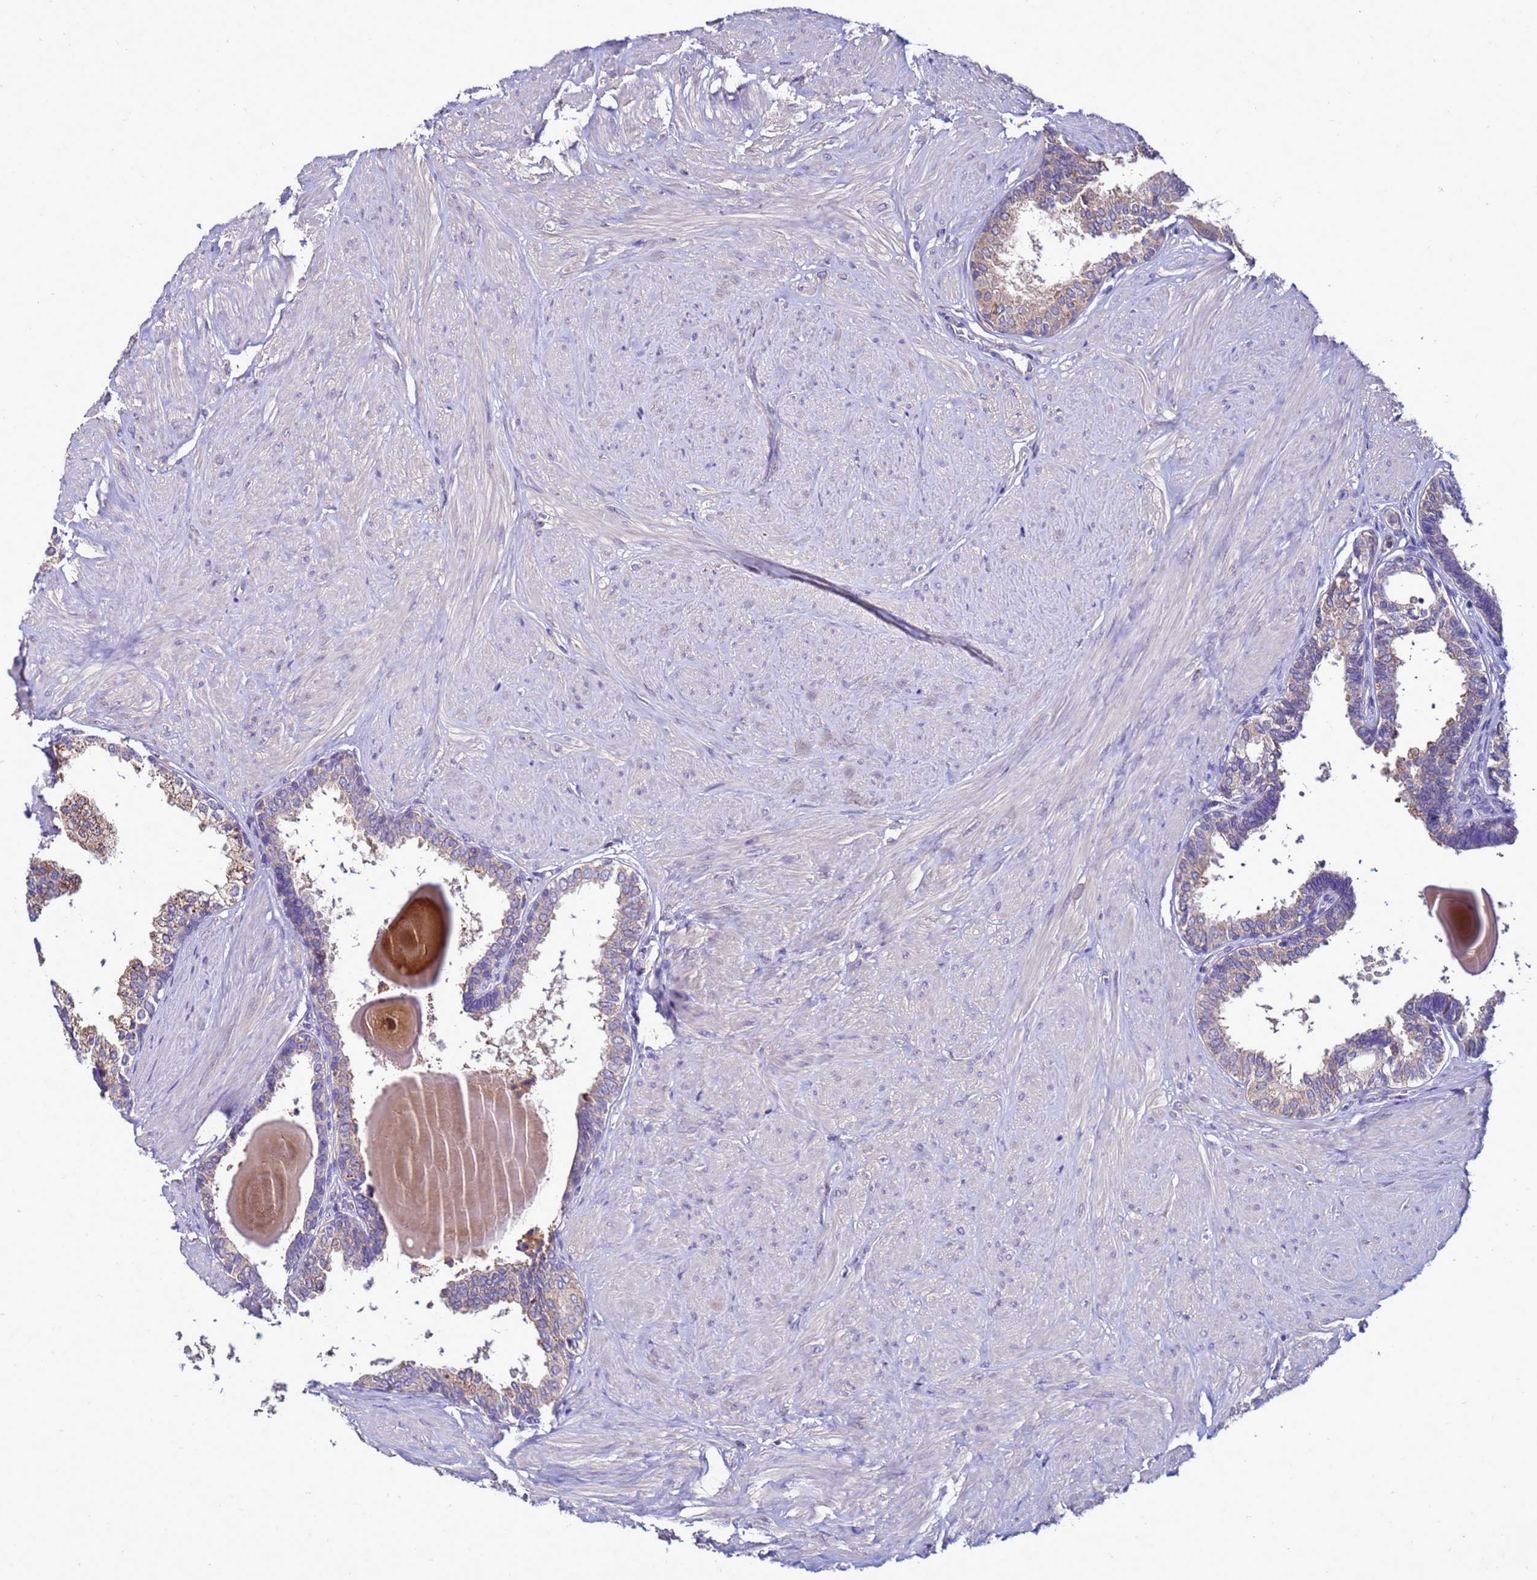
{"staining": {"intensity": "moderate", "quantity": "25%-75%", "location": "cytoplasmic/membranous"}, "tissue": "prostate", "cell_type": "Glandular cells", "image_type": "normal", "snomed": [{"axis": "morphology", "description": "Normal tissue, NOS"}, {"axis": "topography", "description": "Prostate"}], "caption": "About 25%-75% of glandular cells in benign human prostate display moderate cytoplasmic/membranous protein staining as visualized by brown immunohistochemical staining.", "gene": "ANTKMT", "patient": {"sex": "male", "age": 48}}